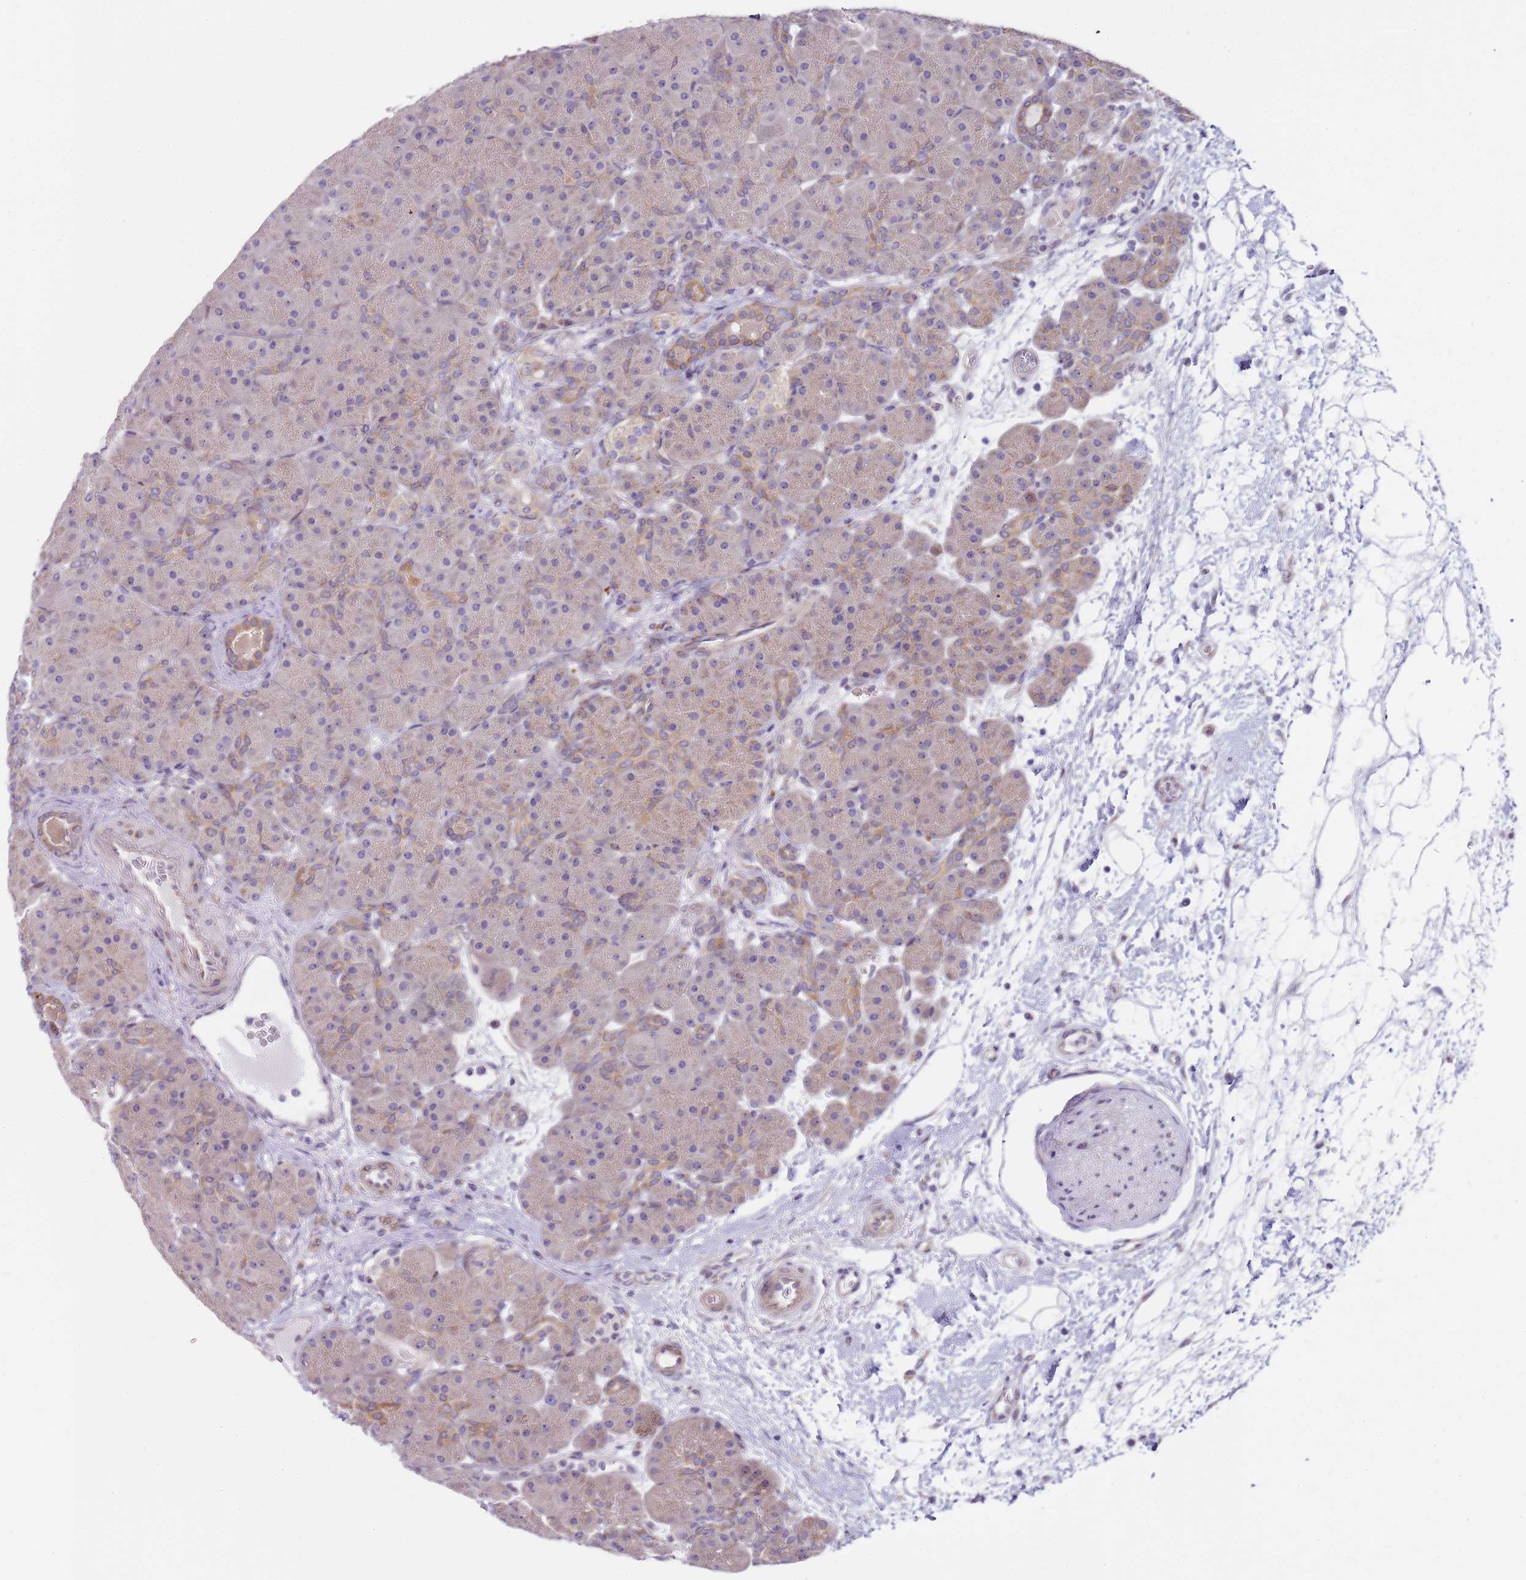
{"staining": {"intensity": "weak", "quantity": "25%-75%", "location": "cytoplasmic/membranous"}, "tissue": "pancreas", "cell_type": "Exocrine glandular cells", "image_type": "normal", "snomed": [{"axis": "morphology", "description": "Normal tissue, NOS"}, {"axis": "topography", "description": "Pancreas"}], "caption": "A brown stain highlights weak cytoplasmic/membranous staining of a protein in exocrine glandular cells of unremarkable pancreas.", "gene": "TBC1D9", "patient": {"sex": "male", "age": 66}}